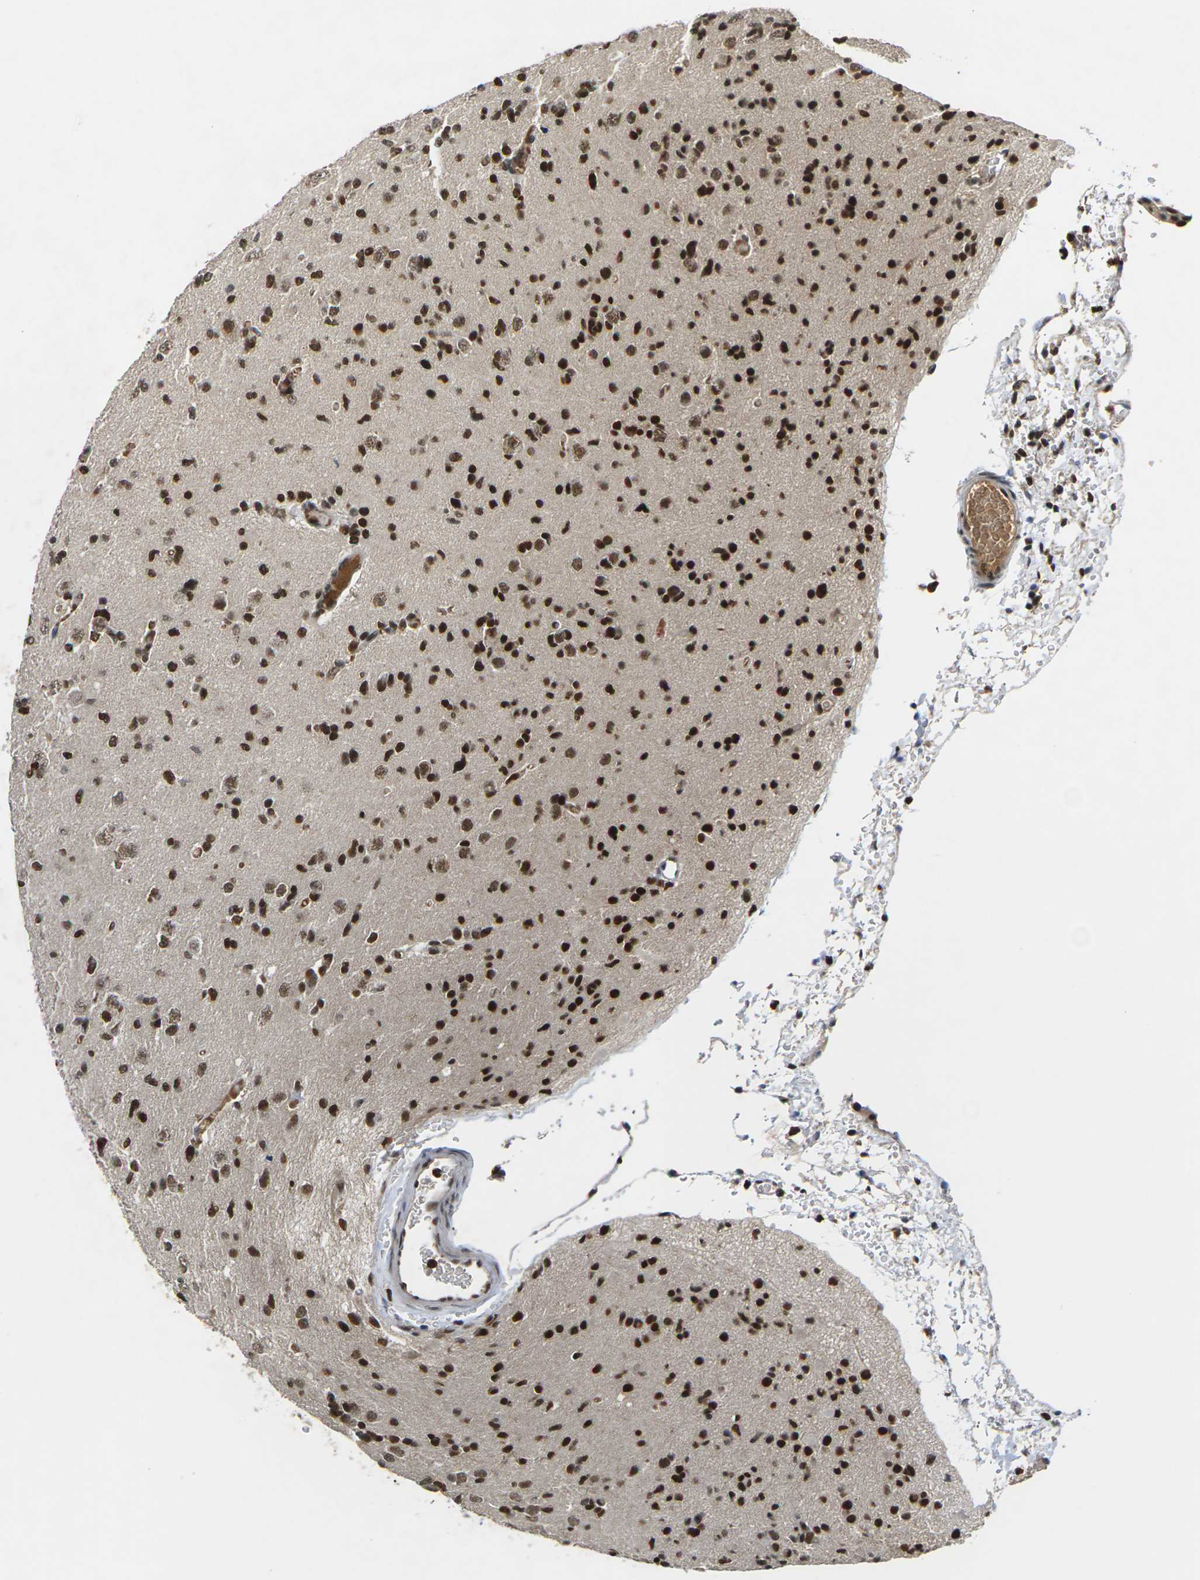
{"staining": {"intensity": "strong", "quantity": ">75%", "location": "nuclear"}, "tissue": "glioma", "cell_type": "Tumor cells", "image_type": "cancer", "snomed": [{"axis": "morphology", "description": "Glioma, malignant, Low grade"}, {"axis": "topography", "description": "Brain"}], "caption": "Protein positivity by immunohistochemistry (IHC) demonstrates strong nuclear expression in about >75% of tumor cells in glioma. (DAB (3,3'-diaminobenzidine) IHC, brown staining for protein, blue staining for nuclei).", "gene": "NELFA", "patient": {"sex": "female", "age": 22}}